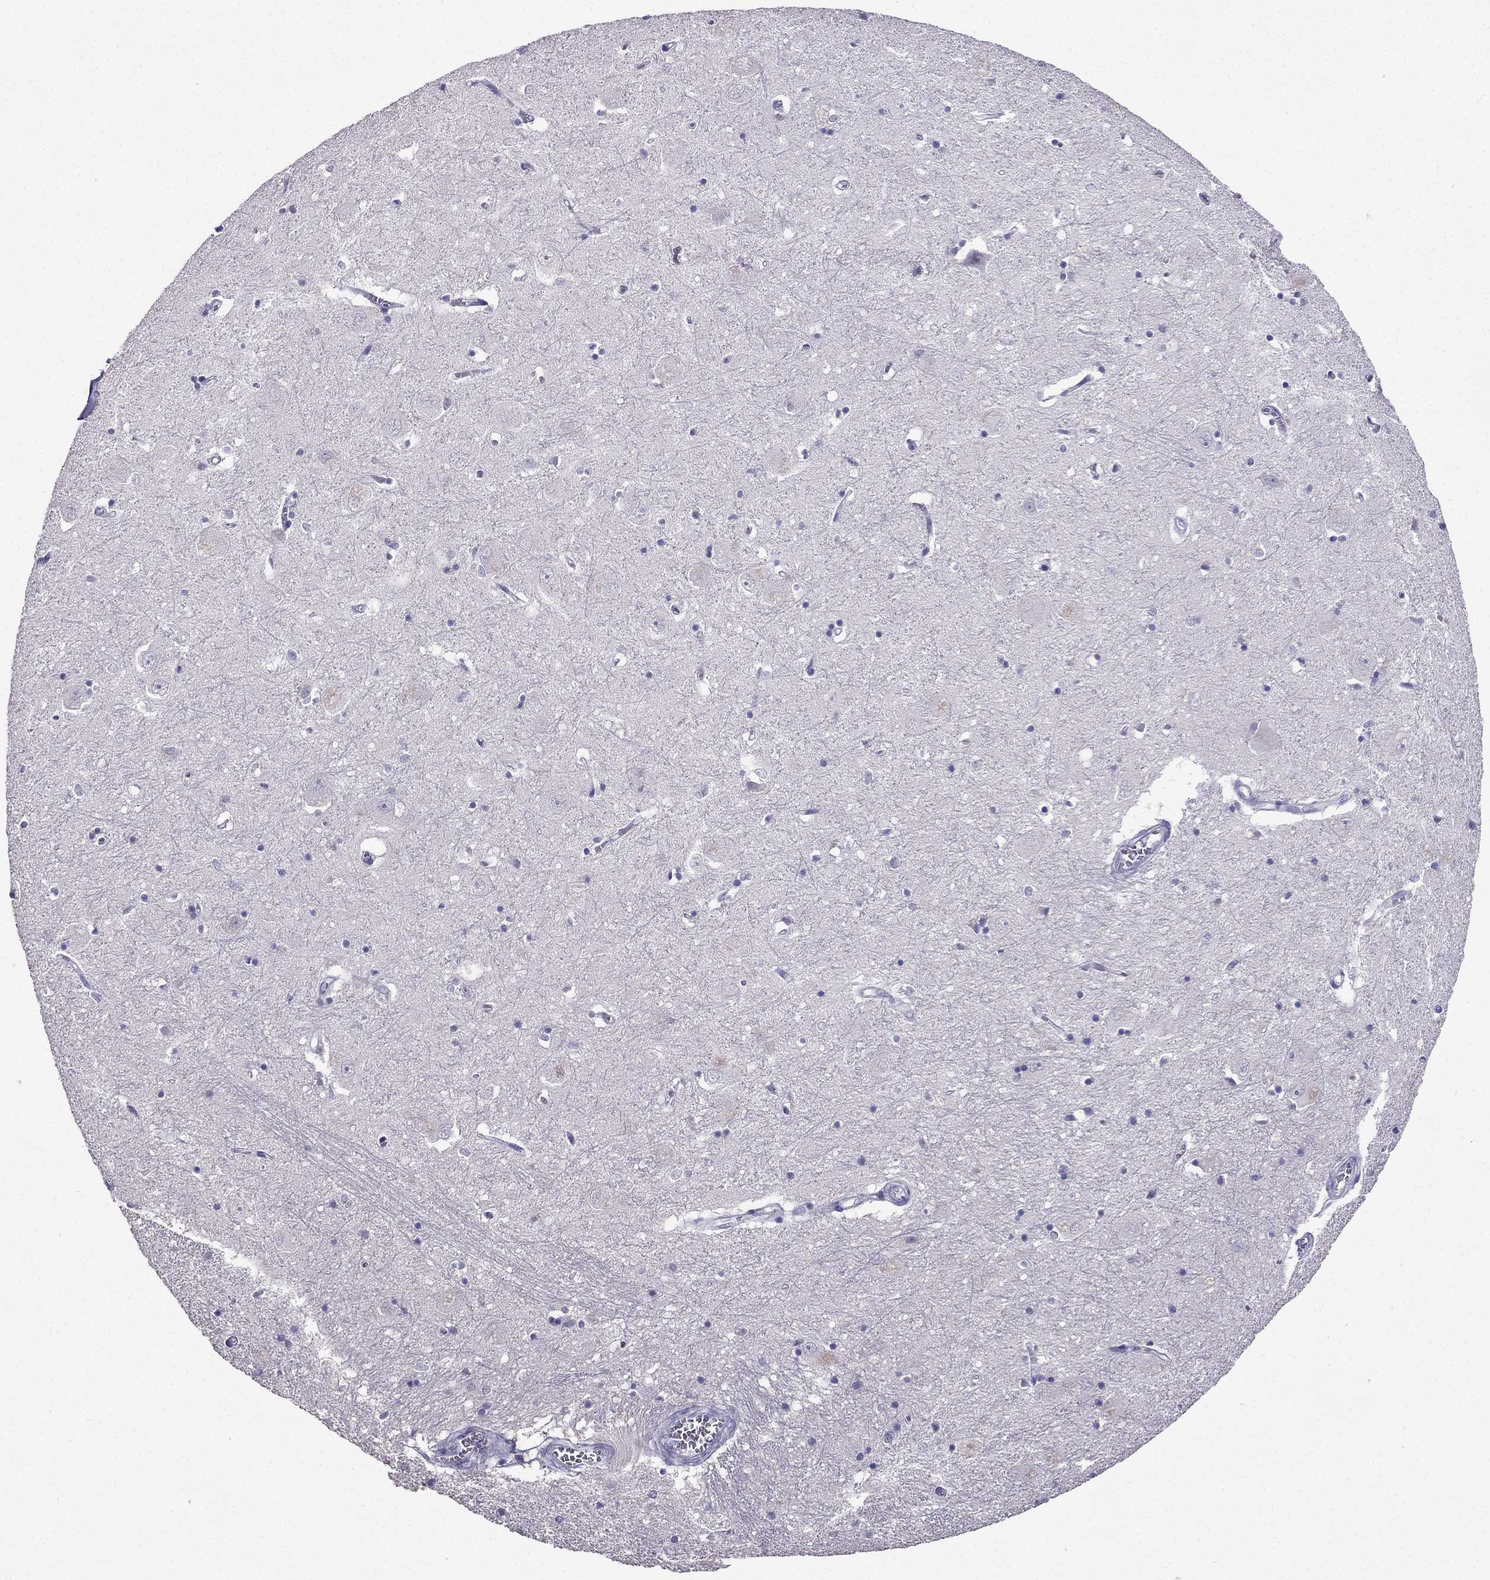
{"staining": {"intensity": "negative", "quantity": "none", "location": "none"}, "tissue": "caudate", "cell_type": "Glial cells", "image_type": "normal", "snomed": [{"axis": "morphology", "description": "Normal tissue, NOS"}, {"axis": "topography", "description": "Lateral ventricle wall"}], "caption": "High power microscopy image of an immunohistochemistry photomicrograph of unremarkable caudate, revealing no significant positivity in glial cells.", "gene": "ARID3A", "patient": {"sex": "male", "age": 54}}